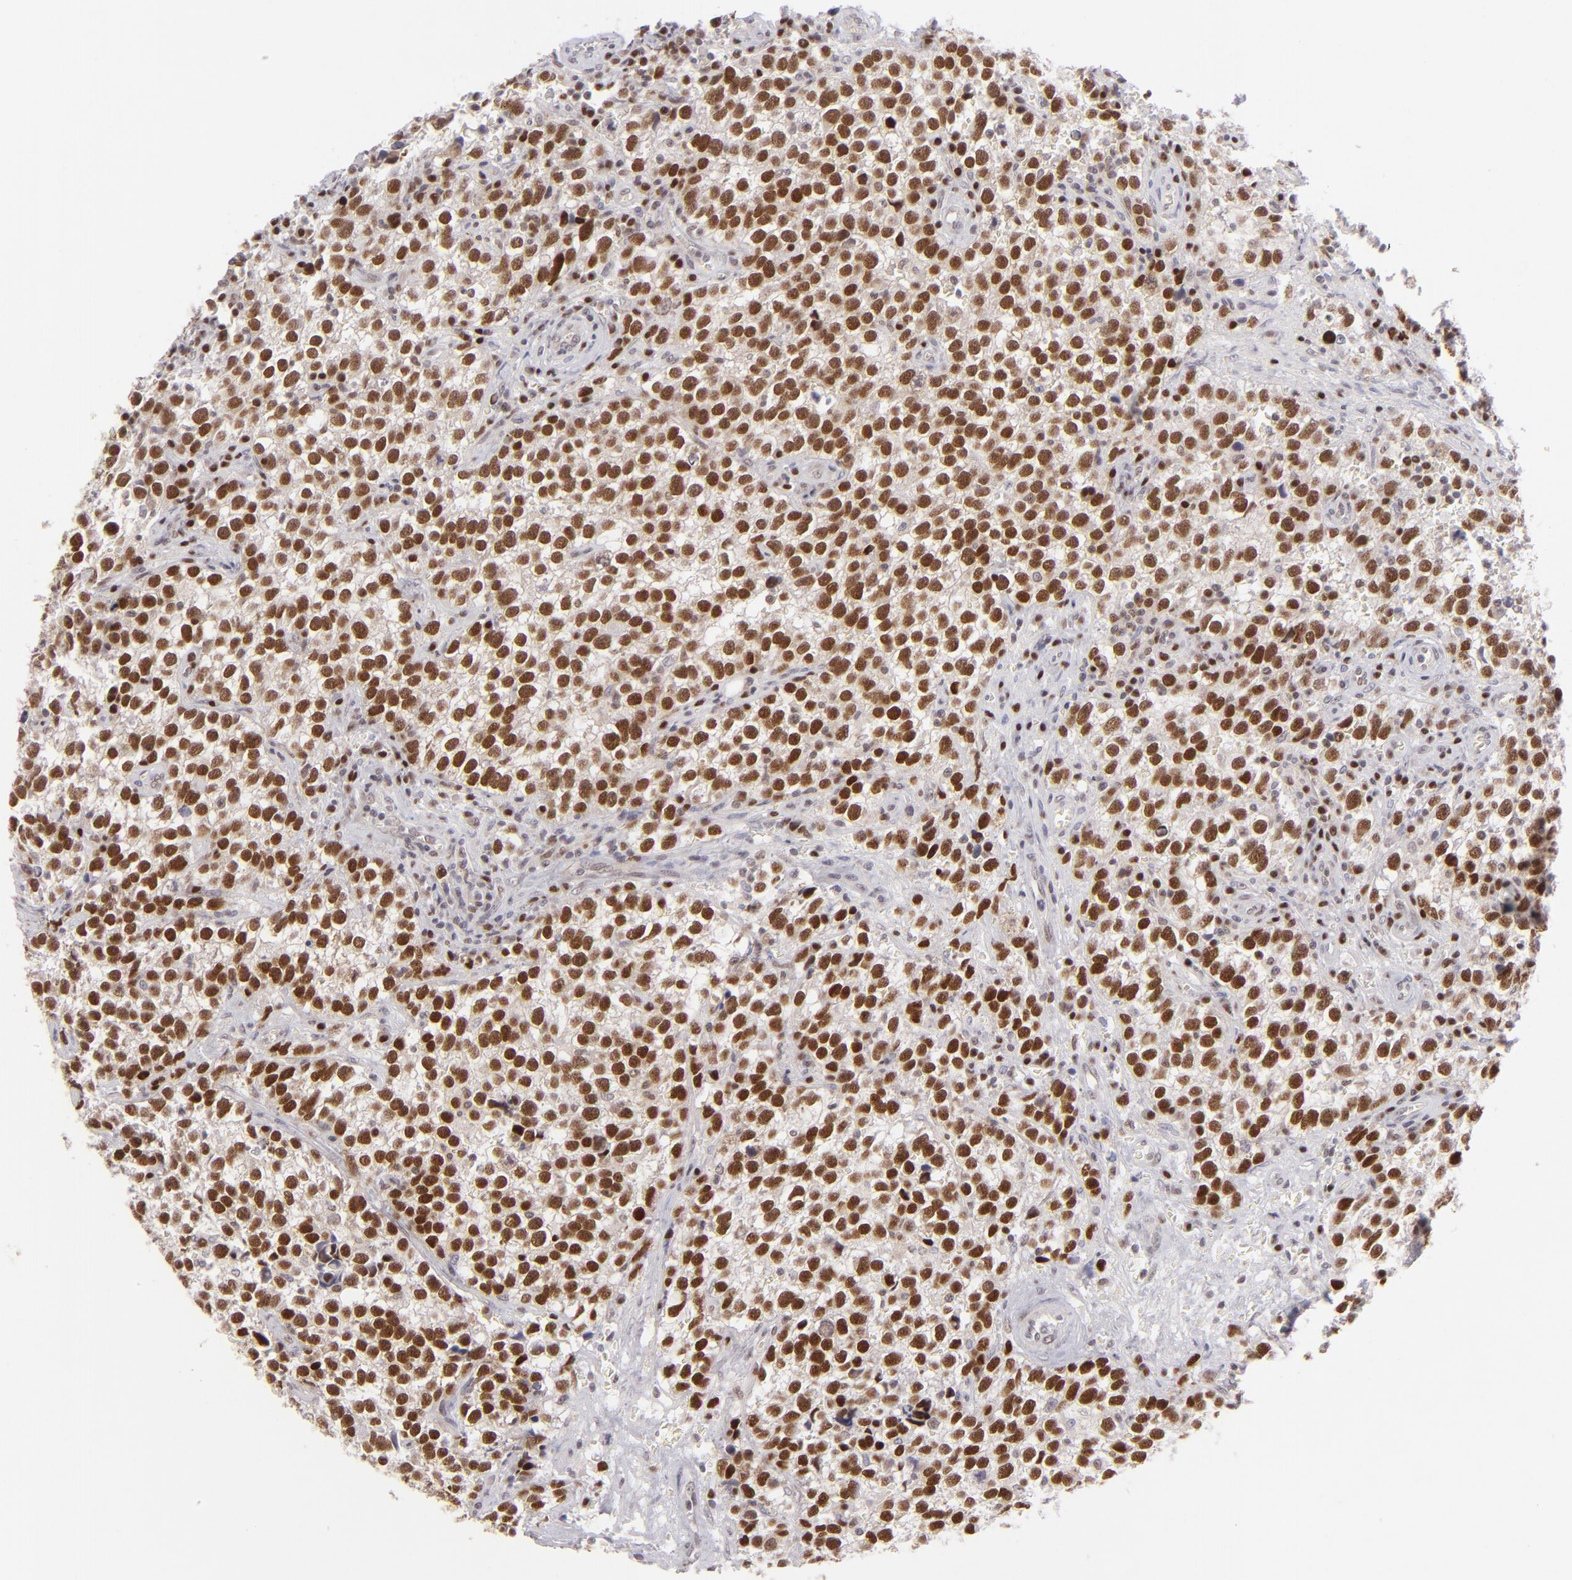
{"staining": {"intensity": "strong", "quantity": ">75%", "location": "nuclear"}, "tissue": "testis cancer", "cell_type": "Tumor cells", "image_type": "cancer", "snomed": [{"axis": "morphology", "description": "Seminoma, NOS"}, {"axis": "topography", "description": "Testis"}], "caption": "High-magnification brightfield microscopy of seminoma (testis) stained with DAB (3,3'-diaminobenzidine) (brown) and counterstained with hematoxylin (blue). tumor cells exhibit strong nuclear positivity is present in approximately>75% of cells. (Brightfield microscopy of DAB IHC at high magnification).", "gene": "POU2F1", "patient": {"sex": "male", "age": 38}}